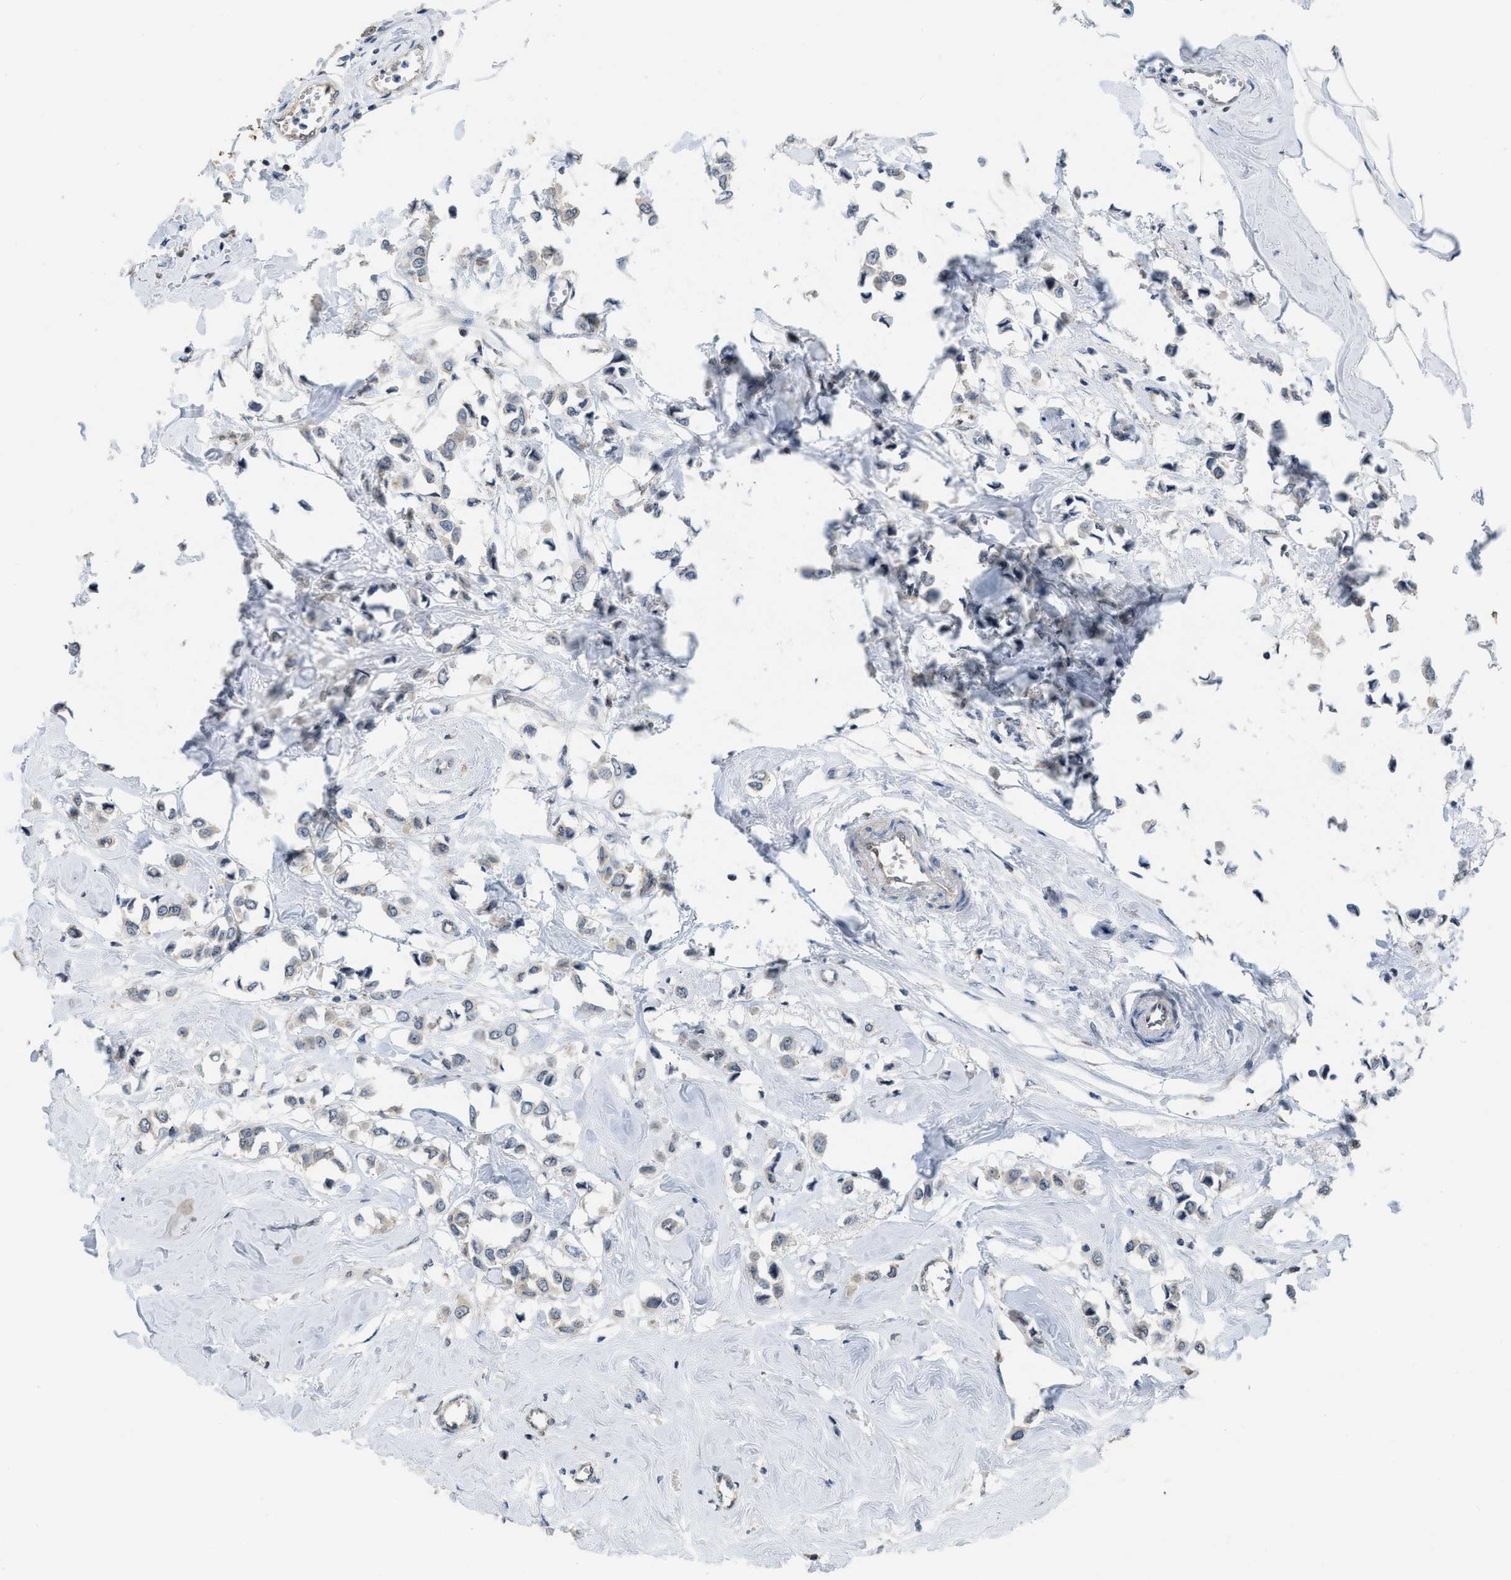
{"staining": {"intensity": "negative", "quantity": "none", "location": "none"}, "tissue": "breast cancer", "cell_type": "Tumor cells", "image_type": "cancer", "snomed": [{"axis": "morphology", "description": "Lobular carcinoma"}, {"axis": "topography", "description": "Breast"}], "caption": "The micrograph displays no significant positivity in tumor cells of breast cancer.", "gene": "TES", "patient": {"sex": "female", "age": 51}}